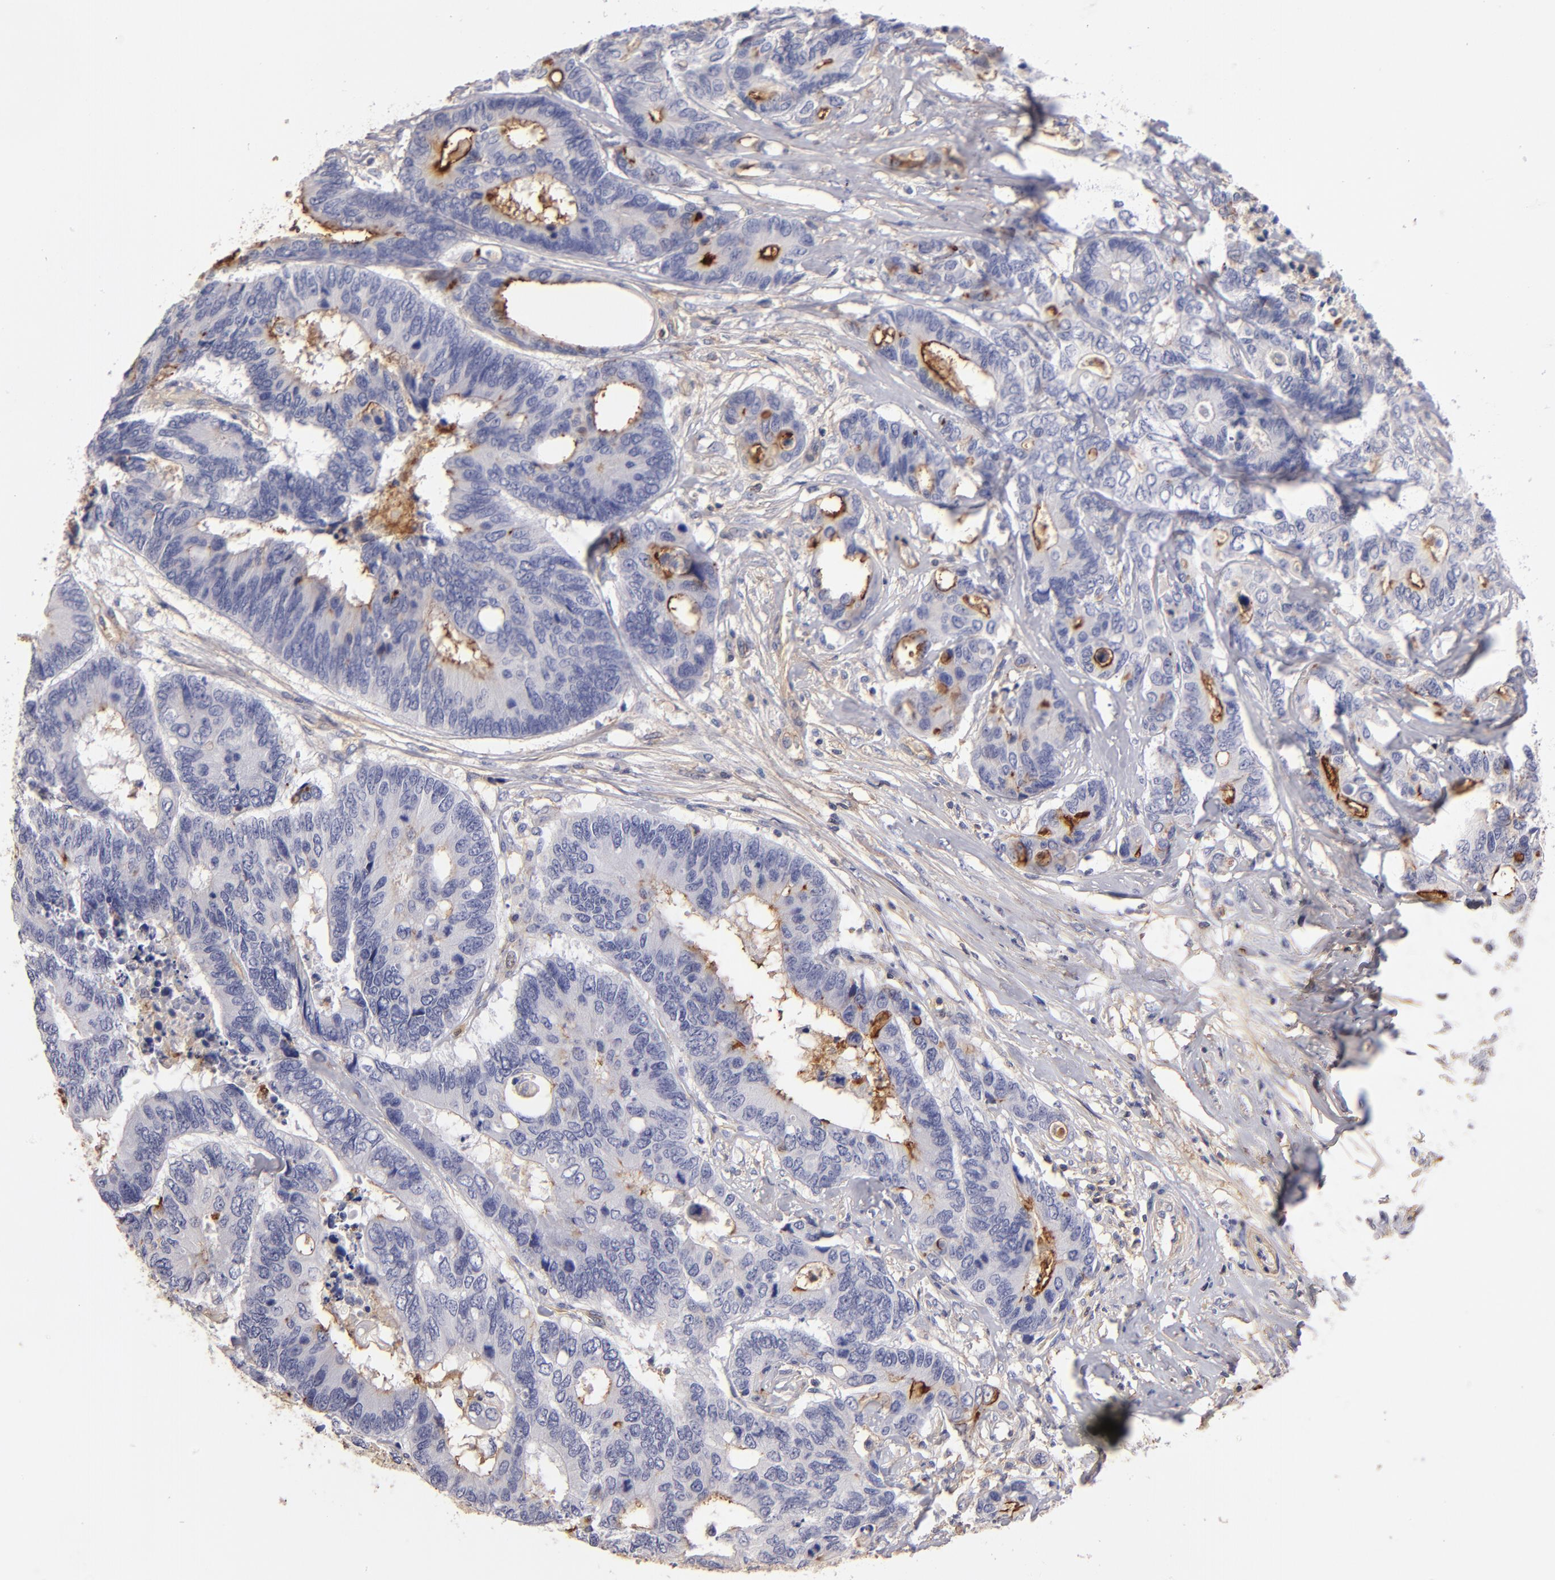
{"staining": {"intensity": "moderate", "quantity": "<25%", "location": "cytoplasmic/membranous"}, "tissue": "colorectal cancer", "cell_type": "Tumor cells", "image_type": "cancer", "snomed": [{"axis": "morphology", "description": "Adenocarcinoma, NOS"}, {"axis": "topography", "description": "Rectum"}], "caption": "An image showing moderate cytoplasmic/membranous staining in about <25% of tumor cells in adenocarcinoma (colorectal), as visualized by brown immunohistochemical staining.", "gene": "ABCB1", "patient": {"sex": "male", "age": 55}}